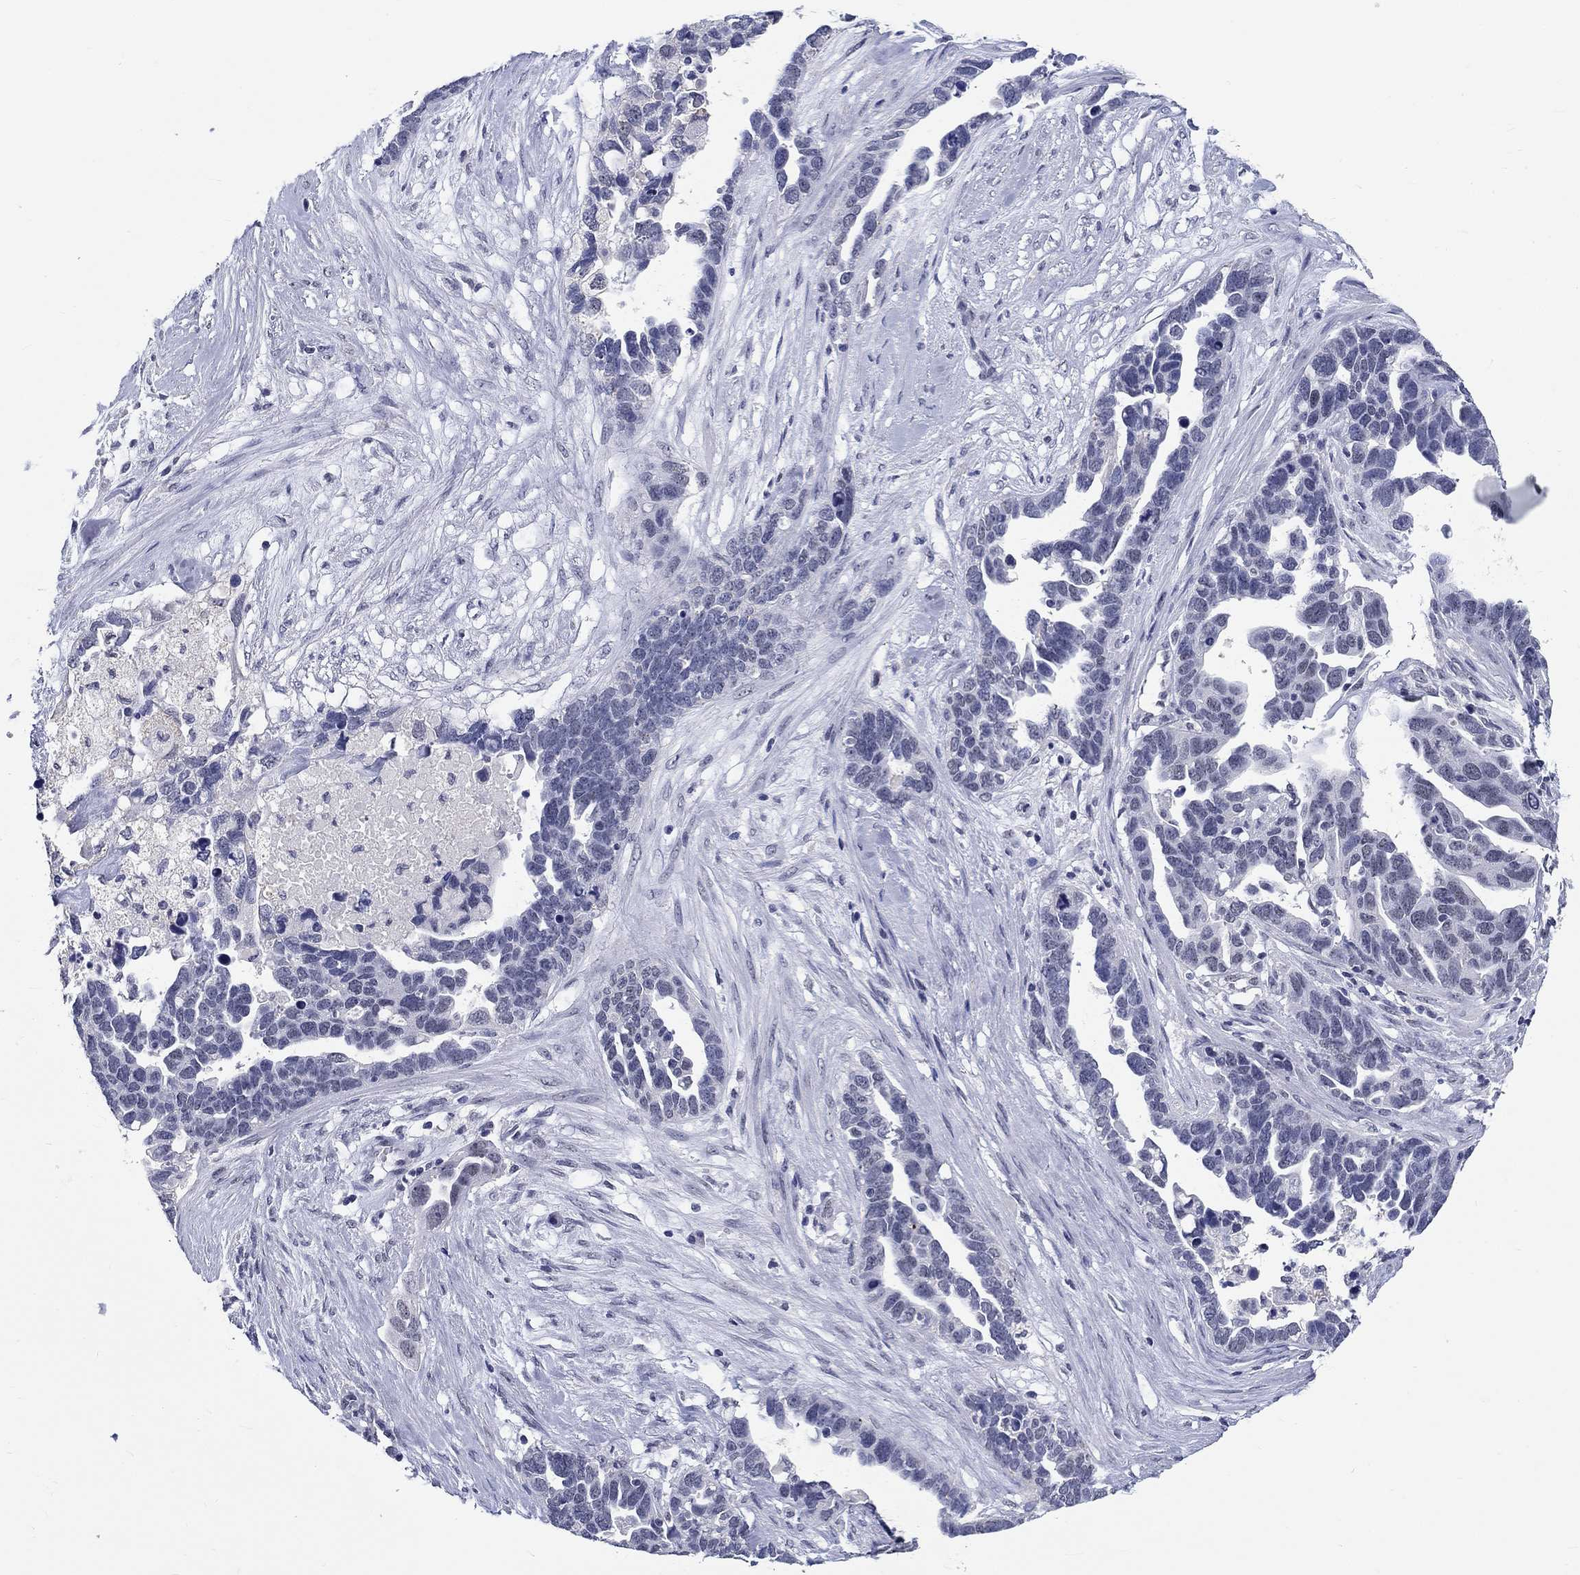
{"staining": {"intensity": "negative", "quantity": "none", "location": "none"}, "tissue": "ovarian cancer", "cell_type": "Tumor cells", "image_type": "cancer", "snomed": [{"axis": "morphology", "description": "Cystadenocarcinoma, serous, NOS"}, {"axis": "topography", "description": "Ovary"}], "caption": "DAB immunohistochemical staining of human ovarian cancer exhibits no significant positivity in tumor cells.", "gene": "GRIN1", "patient": {"sex": "female", "age": 54}}